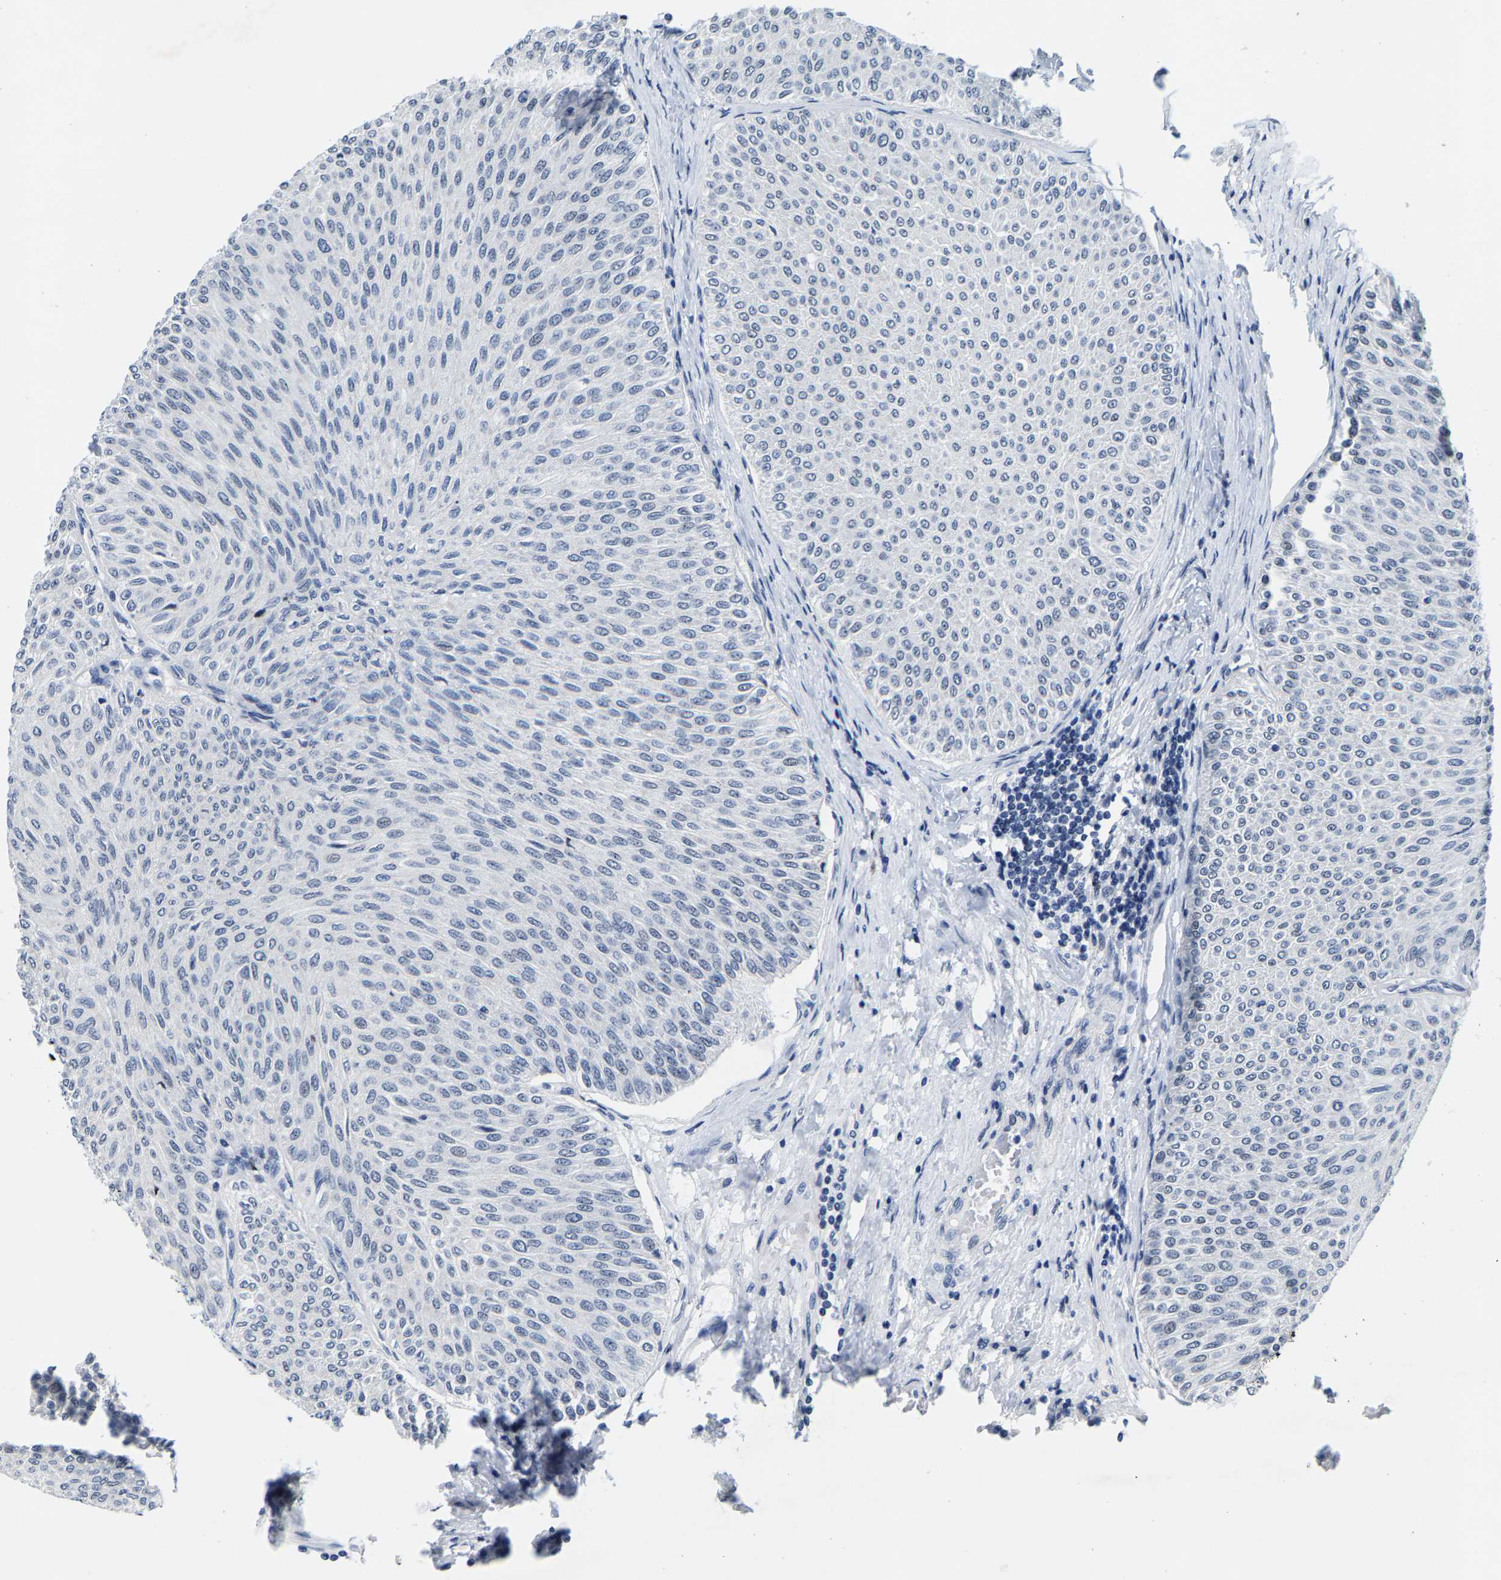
{"staining": {"intensity": "negative", "quantity": "none", "location": "none"}, "tissue": "urothelial cancer", "cell_type": "Tumor cells", "image_type": "cancer", "snomed": [{"axis": "morphology", "description": "Urothelial carcinoma, Low grade"}, {"axis": "topography", "description": "Urinary bladder"}], "caption": "The image exhibits no staining of tumor cells in urothelial carcinoma (low-grade).", "gene": "SETD1B", "patient": {"sex": "male", "age": 78}}